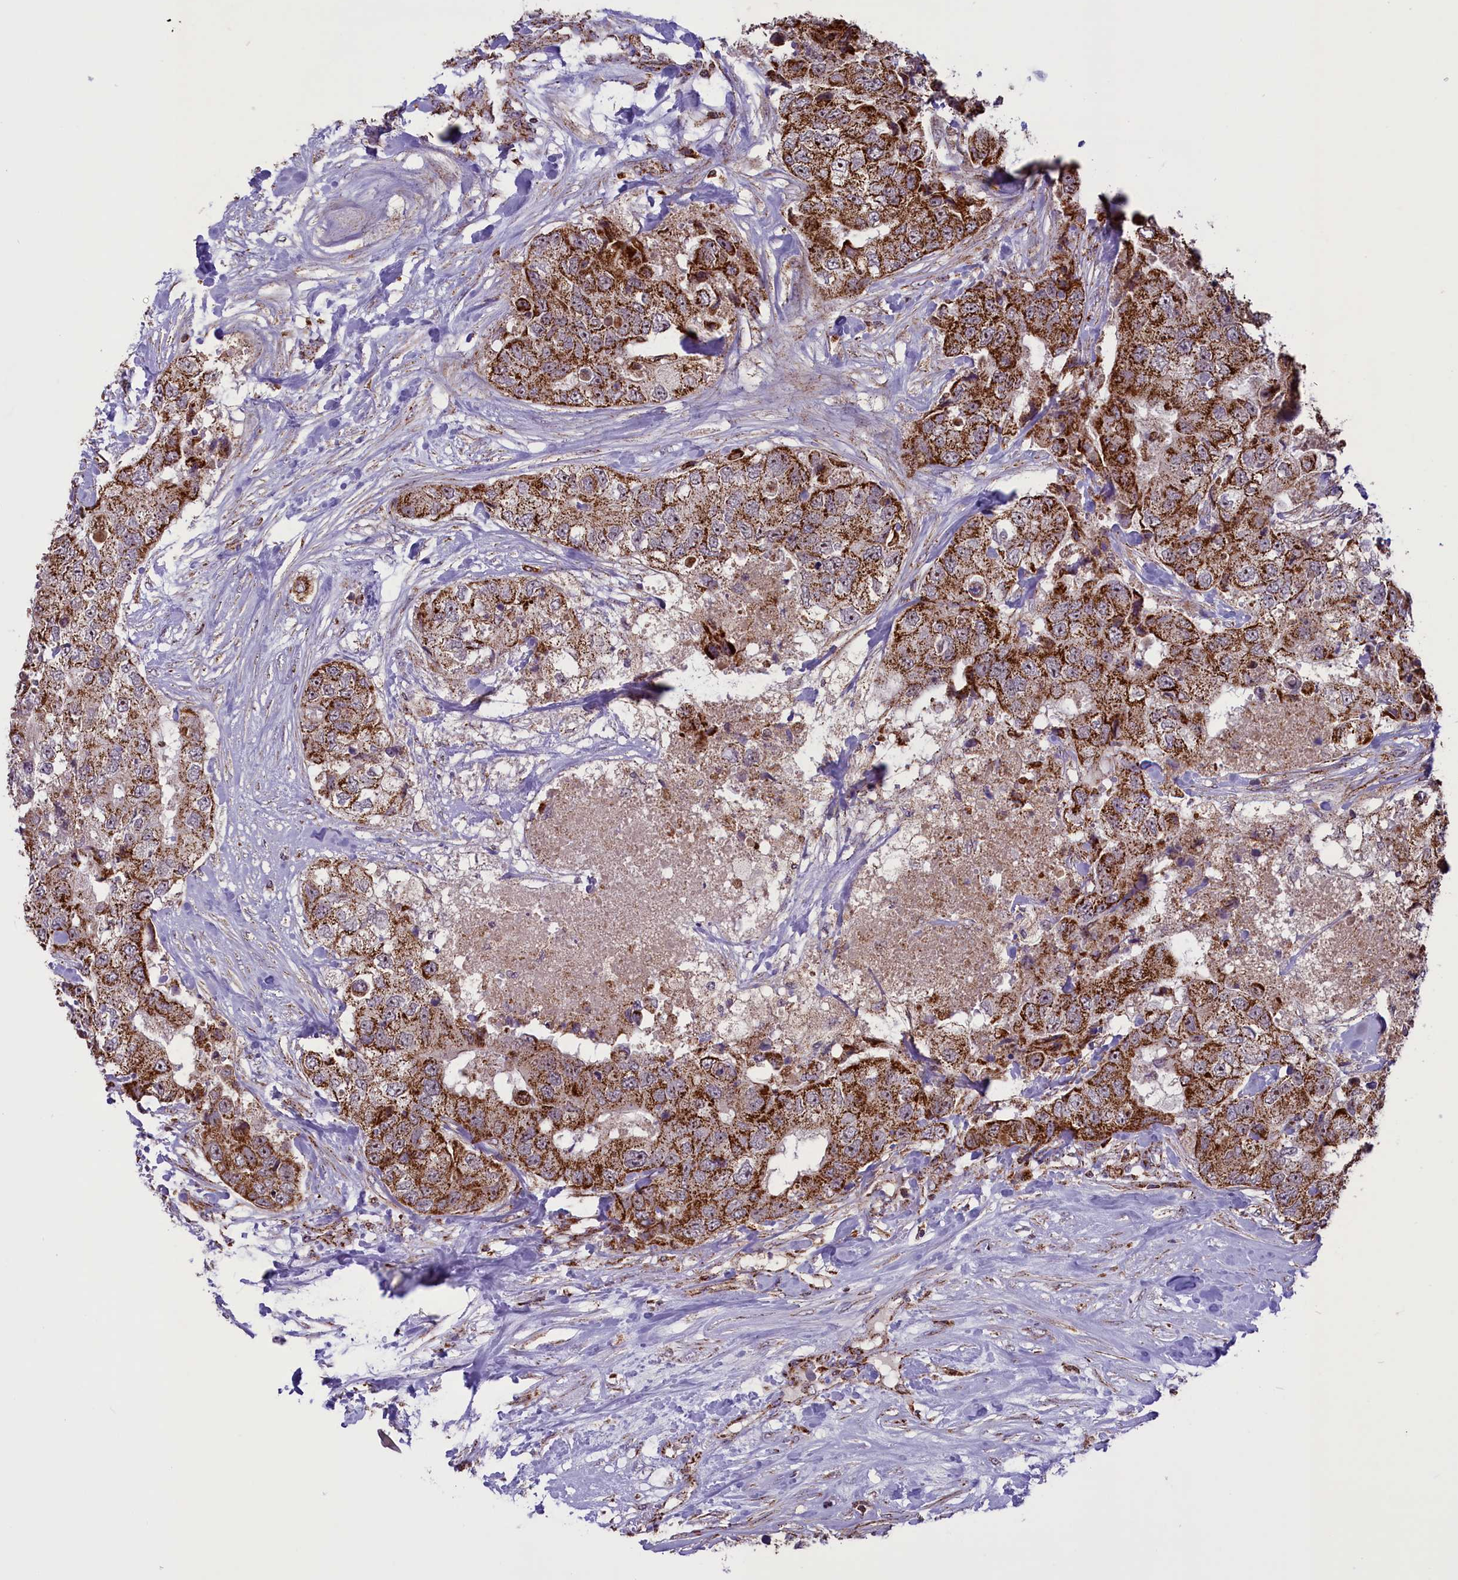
{"staining": {"intensity": "strong", "quantity": ">75%", "location": "cytoplasmic/membranous"}, "tissue": "breast cancer", "cell_type": "Tumor cells", "image_type": "cancer", "snomed": [{"axis": "morphology", "description": "Duct carcinoma"}, {"axis": "topography", "description": "Breast"}], "caption": "Protein analysis of breast cancer tissue exhibits strong cytoplasmic/membranous positivity in approximately >75% of tumor cells. The protein is shown in brown color, while the nuclei are stained blue.", "gene": "GLRX5", "patient": {"sex": "female", "age": 62}}